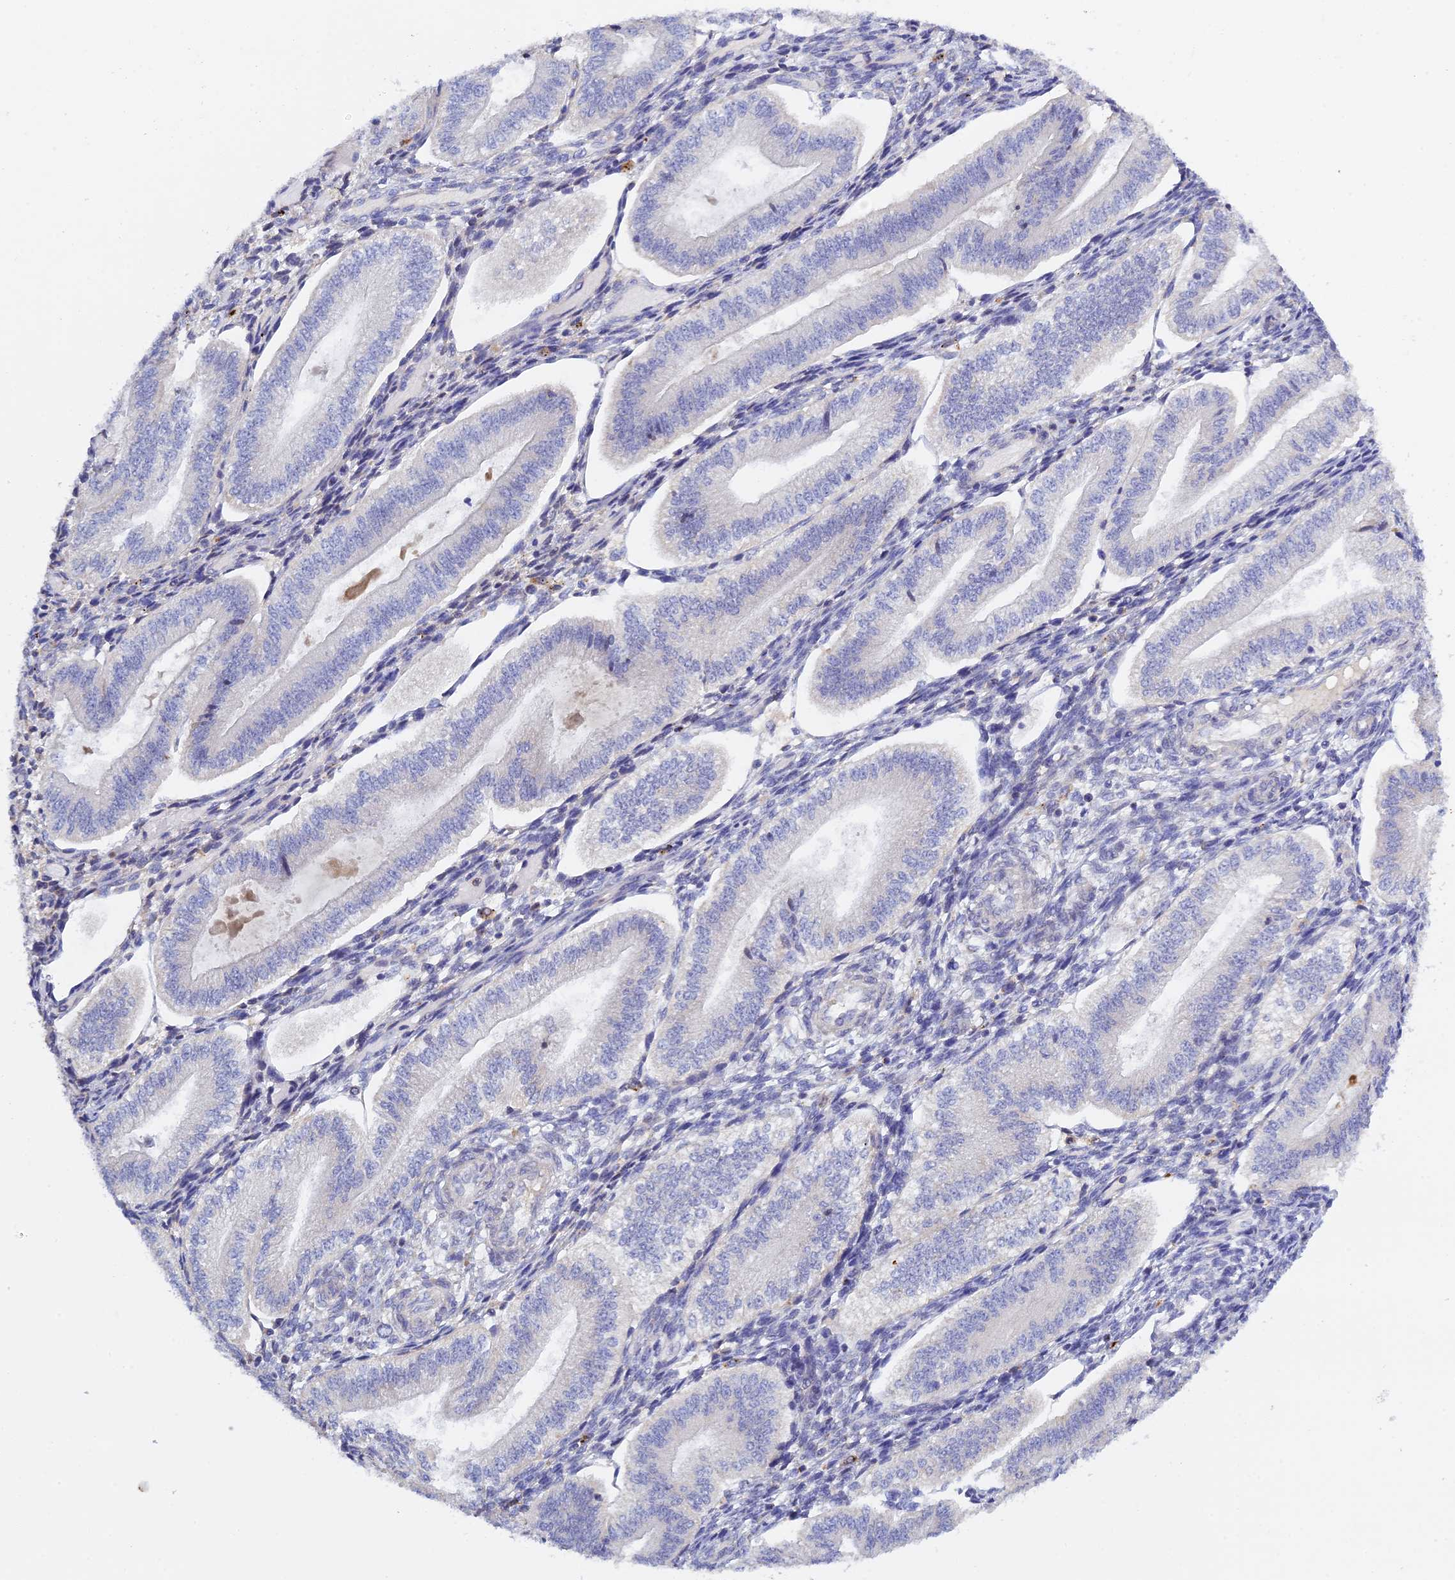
{"staining": {"intensity": "negative", "quantity": "none", "location": "none"}, "tissue": "endometrium", "cell_type": "Cells in endometrial stroma", "image_type": "normal", "snomed": [{"axis": "morphology", "description": "Normal tissue, NOS"}, {"axis": "topography", "description": "Endometrium"}], "caption": "DAB (3,3'-diaminobenzidine) immunohistochemical staining of unremarkable endometrium reveals no significant positivity in cells in endometrial stroma. The staining is performed using DAB (3,3'-diaminobenzidine) brown chromogen with nuclei counter-stained in using hematoxylin.", "gene": "RPGRIP1L", "patient": {"sex": "female", "age": 34}}